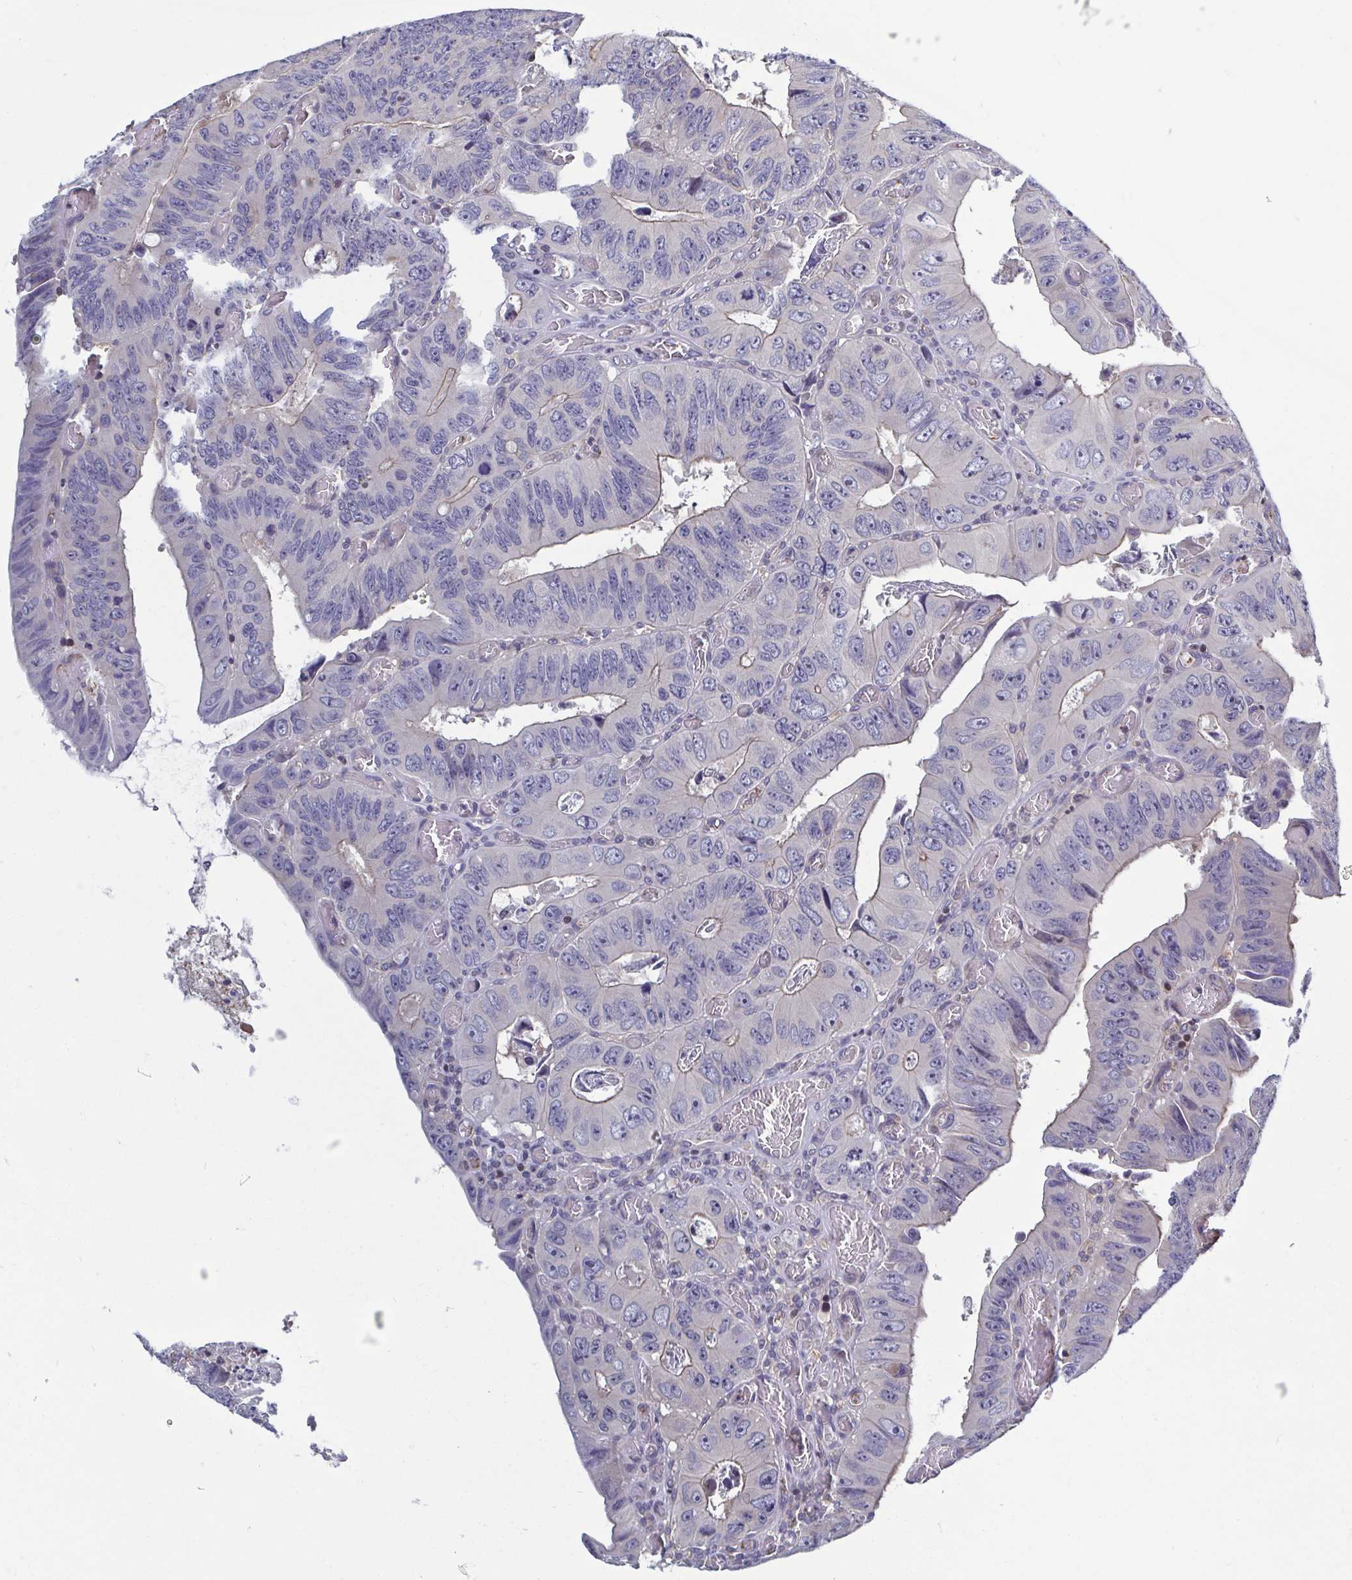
{"staining": {"intensity": "negative", "quantity": "none", "location": "none"}, "tissue": "colorectal cancer", "cell_type": "Tumor cells", "image_type": "cancer", "snomed": [{"axis": "morphology", "description": "Adenocarcinoma, NOS"}, {"axis": "topography", "description": "Colon"}], "caption": "Immunohistochemistry (IHC) image of neoplastic tissue: colorectal cancer stained with DAB exhibits no significant protein expression in tumor cells. (Brightfield microscopy of DAB immunohistochemistry (IHC) at high magnification).", "gene": "LRRC38", "patient": {"sex": "female", "age": 84}}